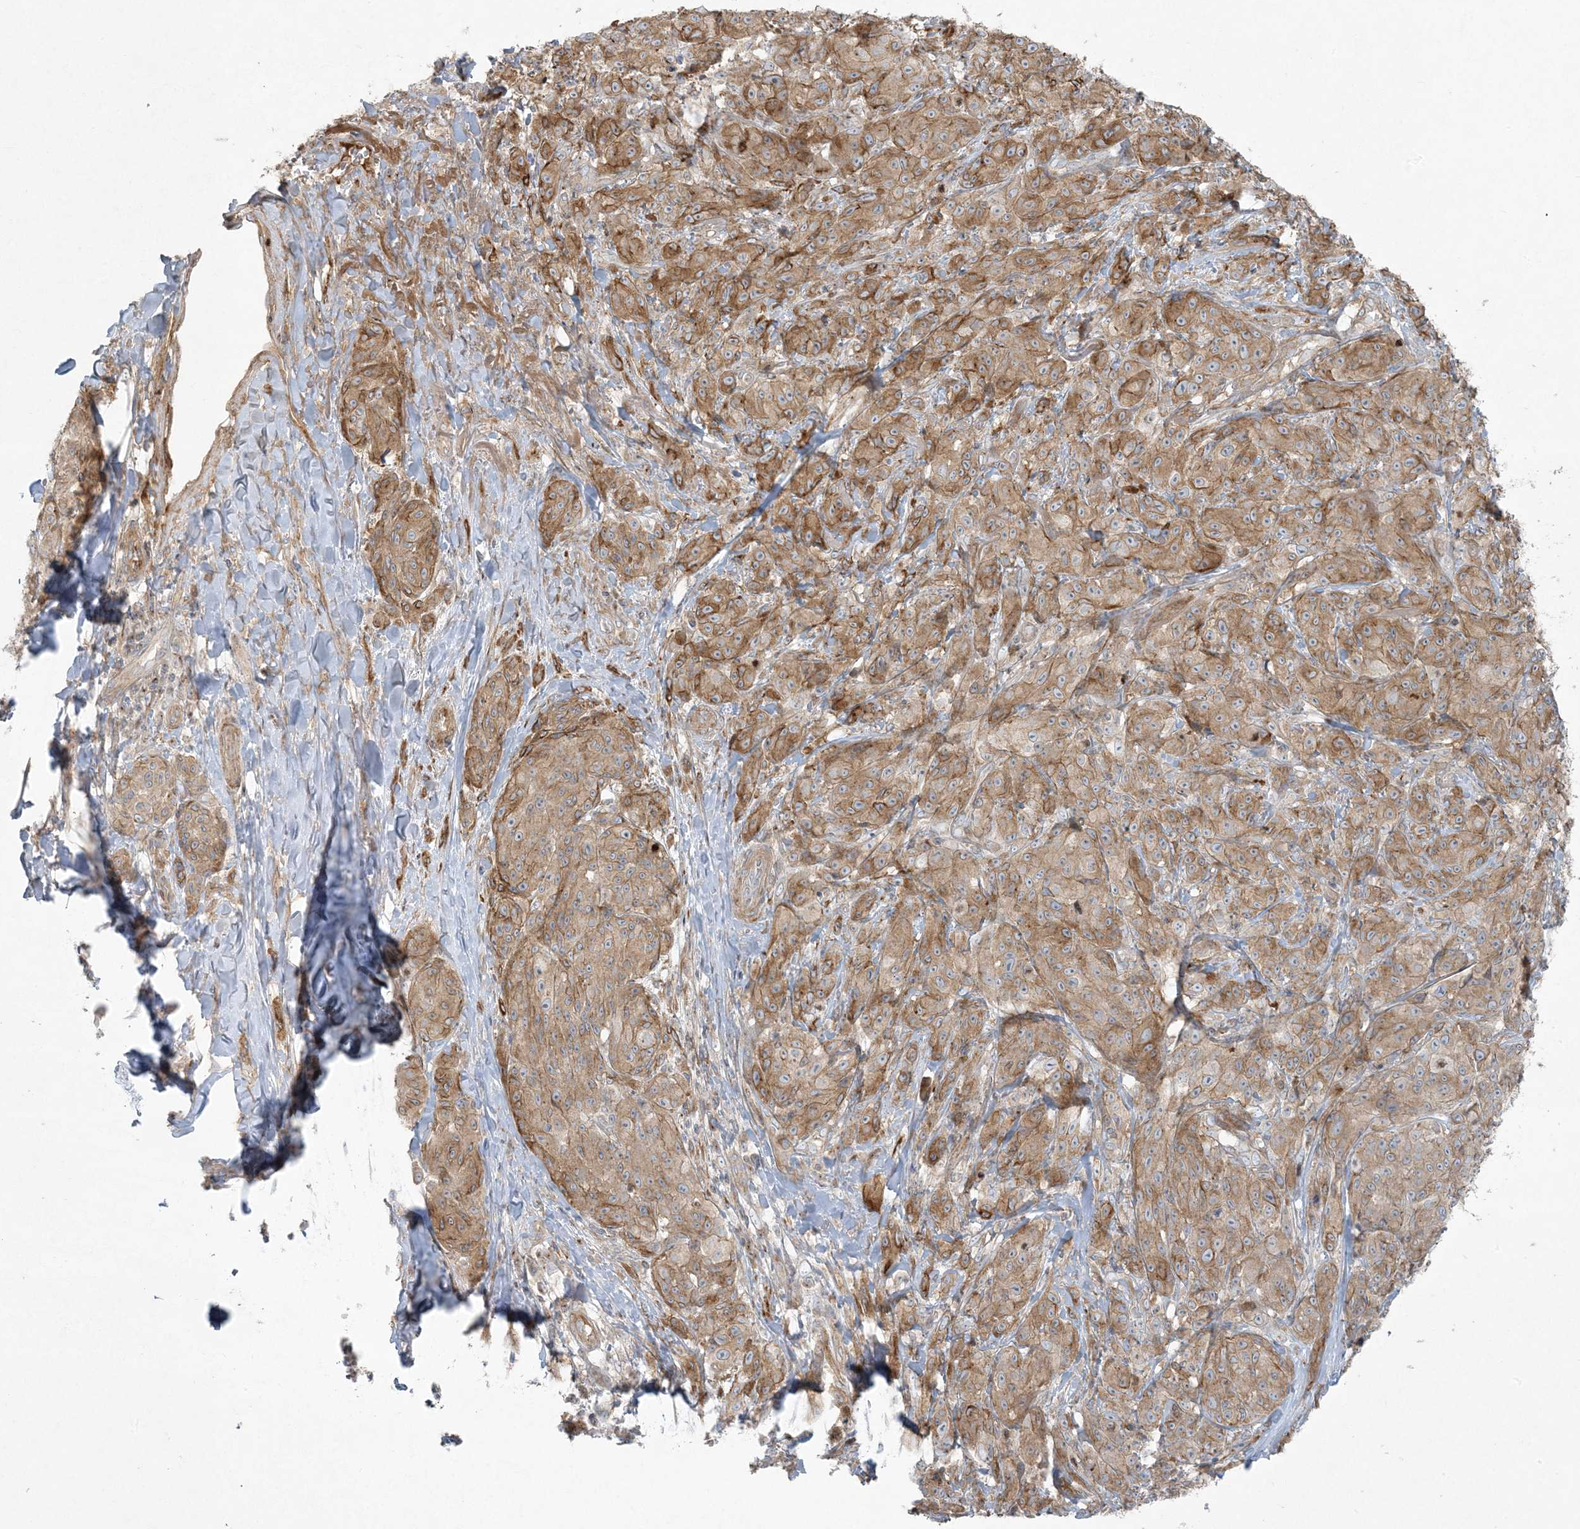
{"staining": {"intensity": "strong", "quantity": ">75%", "location": "cytoplasmic/membranous"}, "tissue": "melanoma", "cell_type": "Tumor cells", "image_type": "cancer", "snomed": [{"axis": "morphology", "description": "Malignant melanoma, NOS"}, {"axis": "topography", "description": "Skin"}], "caption": "Strong cytoplasmic/membranous staining is present in approximately >75% of tumor cells in malignant melanoma.", "gene": "PIK3R4", "patient": {"sex": "male", "age": 73}}